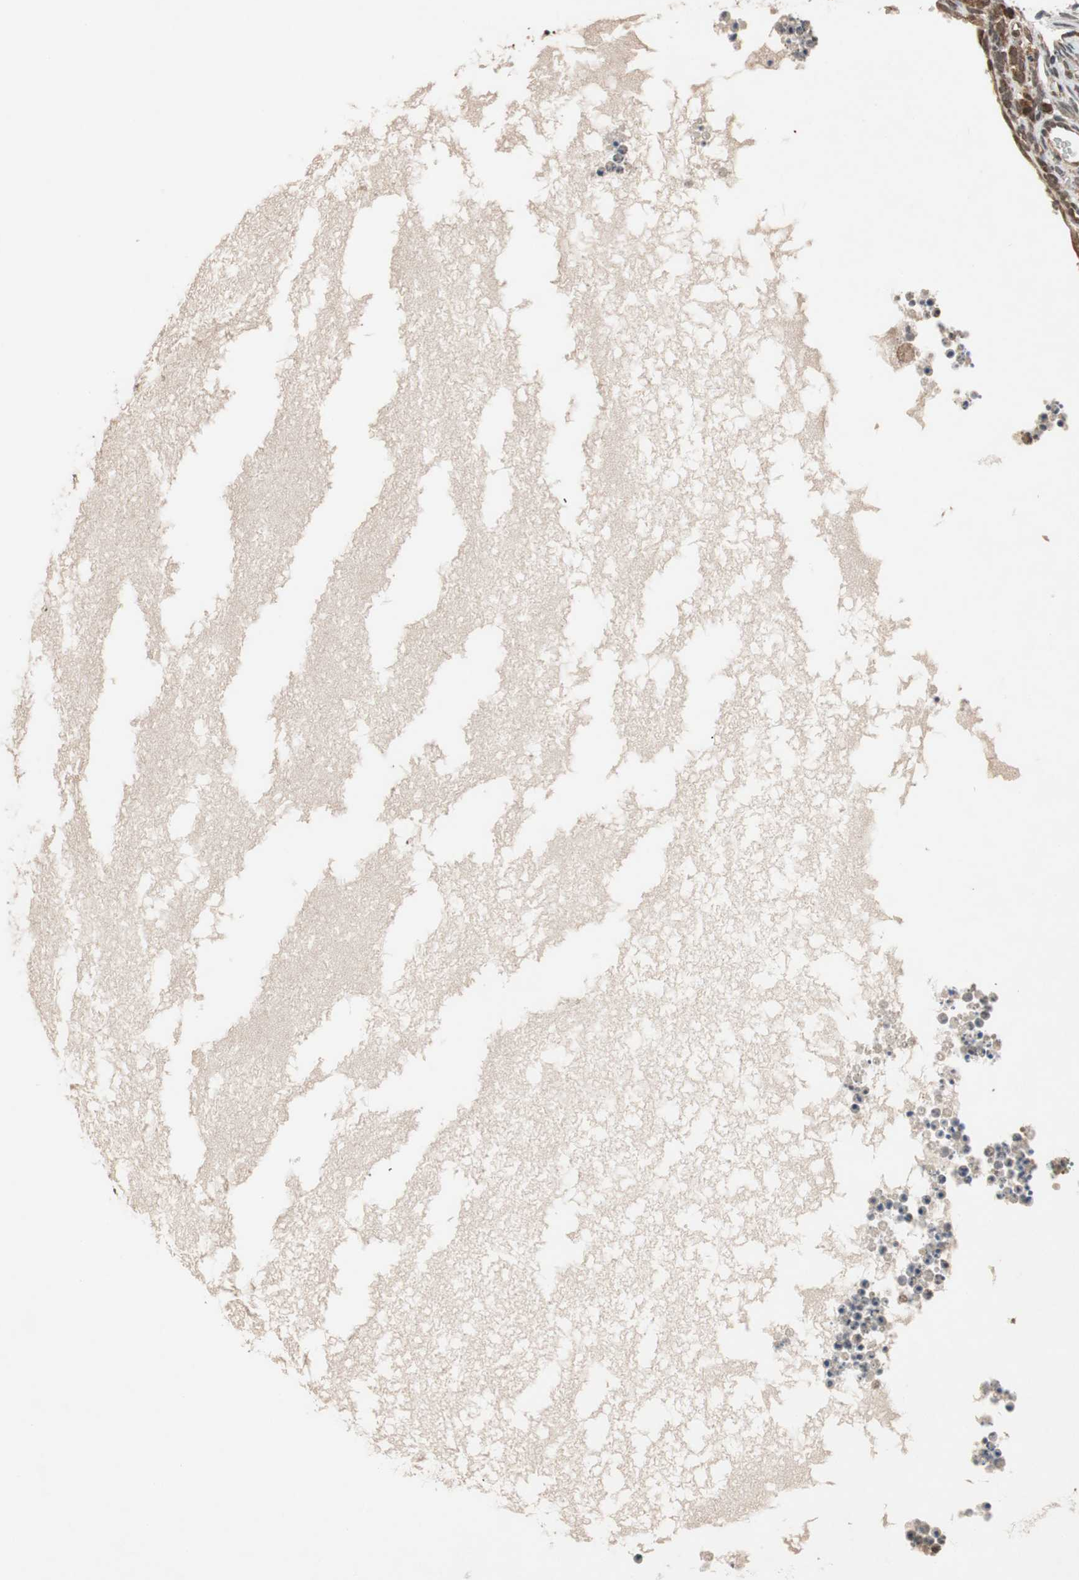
{"staining": {"intensity": "weak", "quantity": "25%-75%", "location": "cytoplasmic/membranous"}, "tissue": "ovary", "cell_type": "Ovarian stroma cells", "image_type": "normal", "snomed": [{"axis": "morphology", "description": "Normal tissue, NOS"}, {"axis": "topography", "description": "Ovary"}], "caption": "A photomicrograph showing weak cytoplasmic/membranous staining in about 25%-75% of ovarian stroma cells in benign ovary, as visualized by brown immunohistochemical staining.", "gene": "AUP1", "patient": {"sex": "female", "age": 35}}